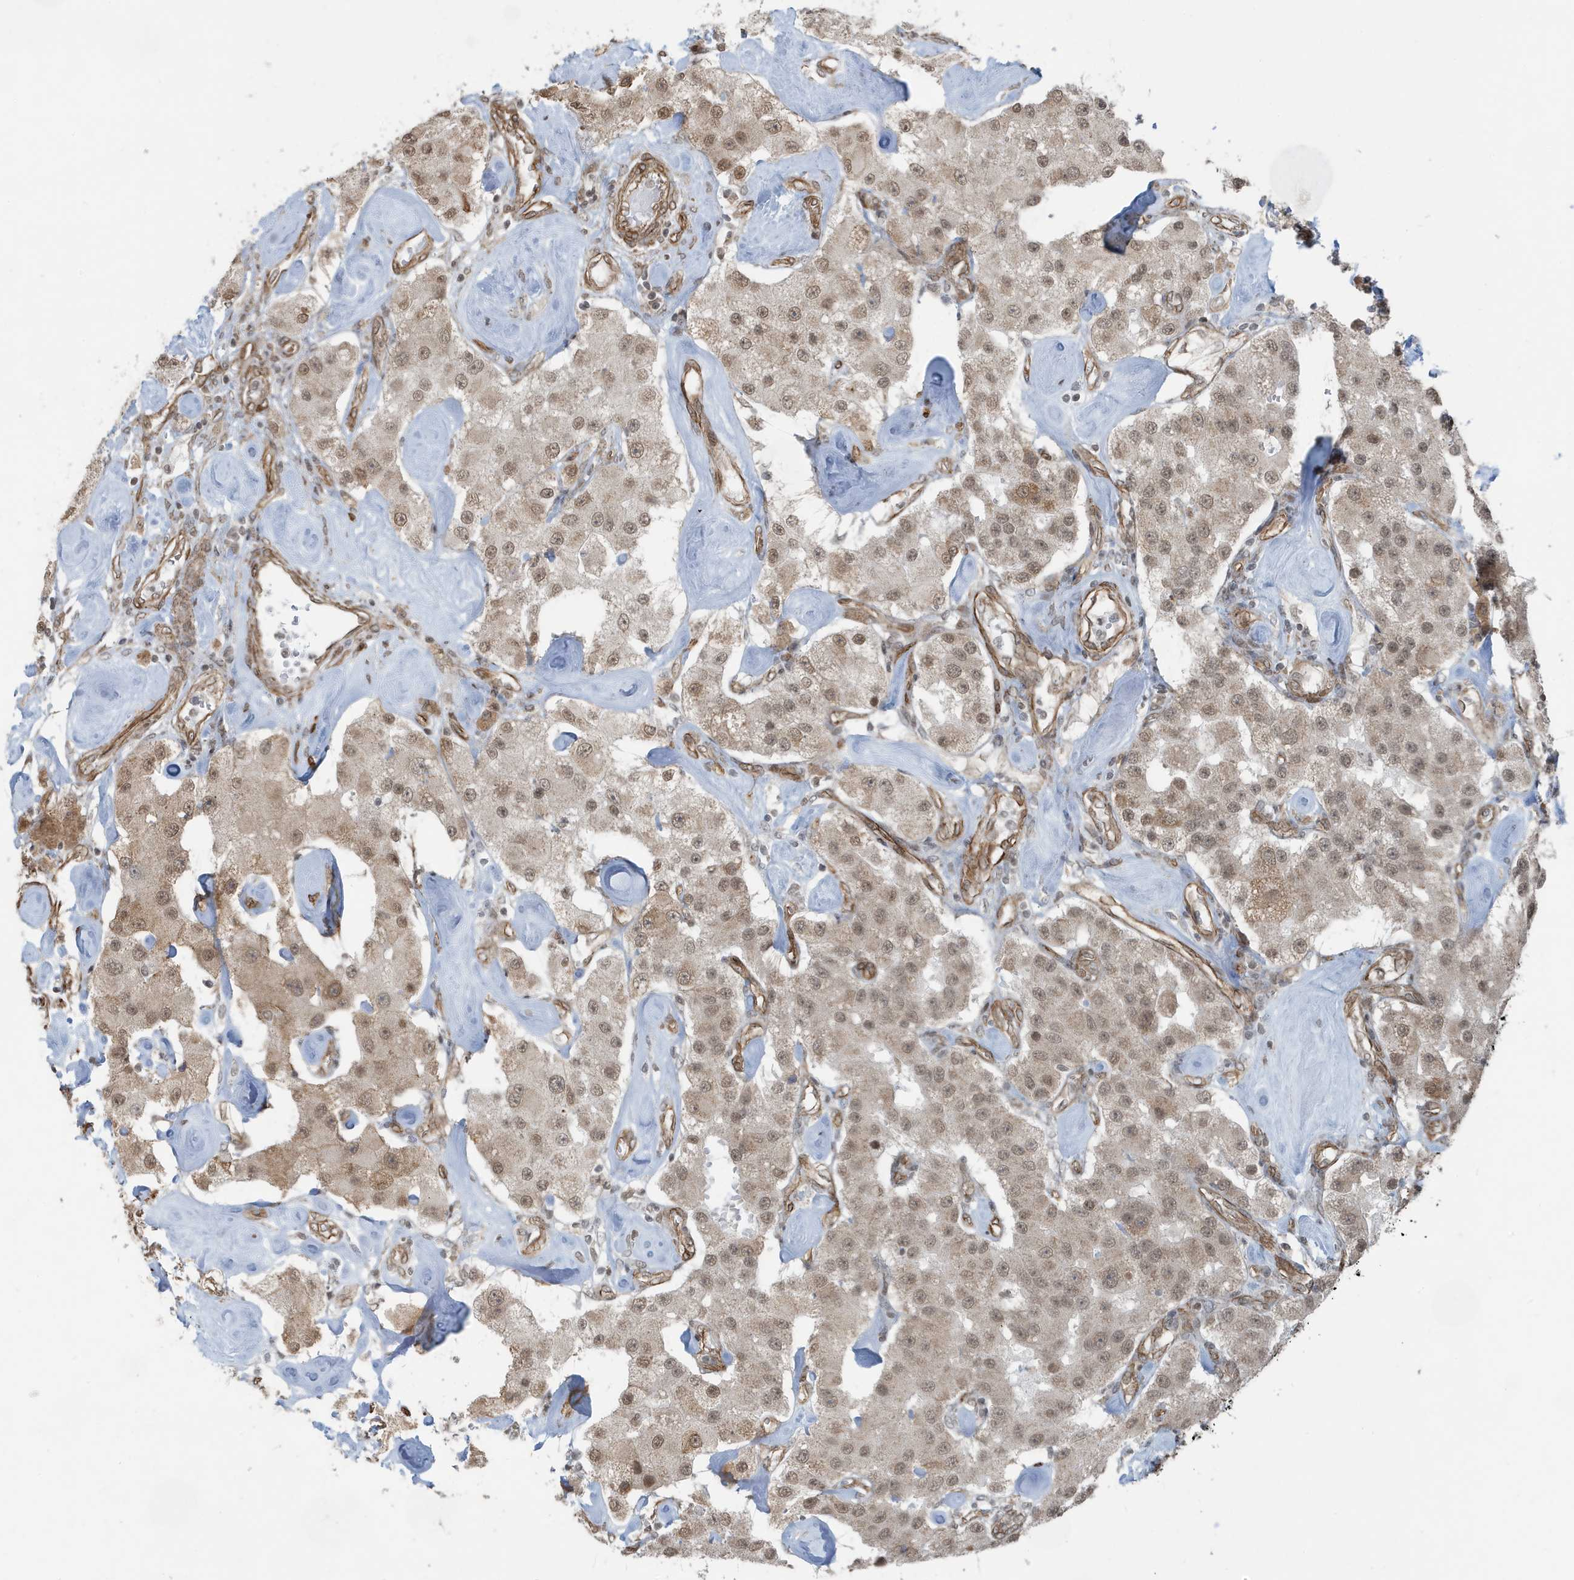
{"staining": {"intensity": "weak", "quantity": ">75%", "location": "cytoplasmic/membranous,nuclear"}, "tissue": "carcinoid", "cell_type": "Tumor cells", "image_type": "cancer", "snomed": [{"axis": "morphology", "description": "Carcinoid, malignant, NOS"}, {"axis": "topography", "description": "Pancreas"}], "caption": "Immunohistochemical staining of human carcinoid demonstrates low levels of weak cytoplasmic/membranous and nuclear protein staining in about >75% of tumor cells.", "gene": "CHCHD4", "patient": {"sex": "male", "age": 41}}